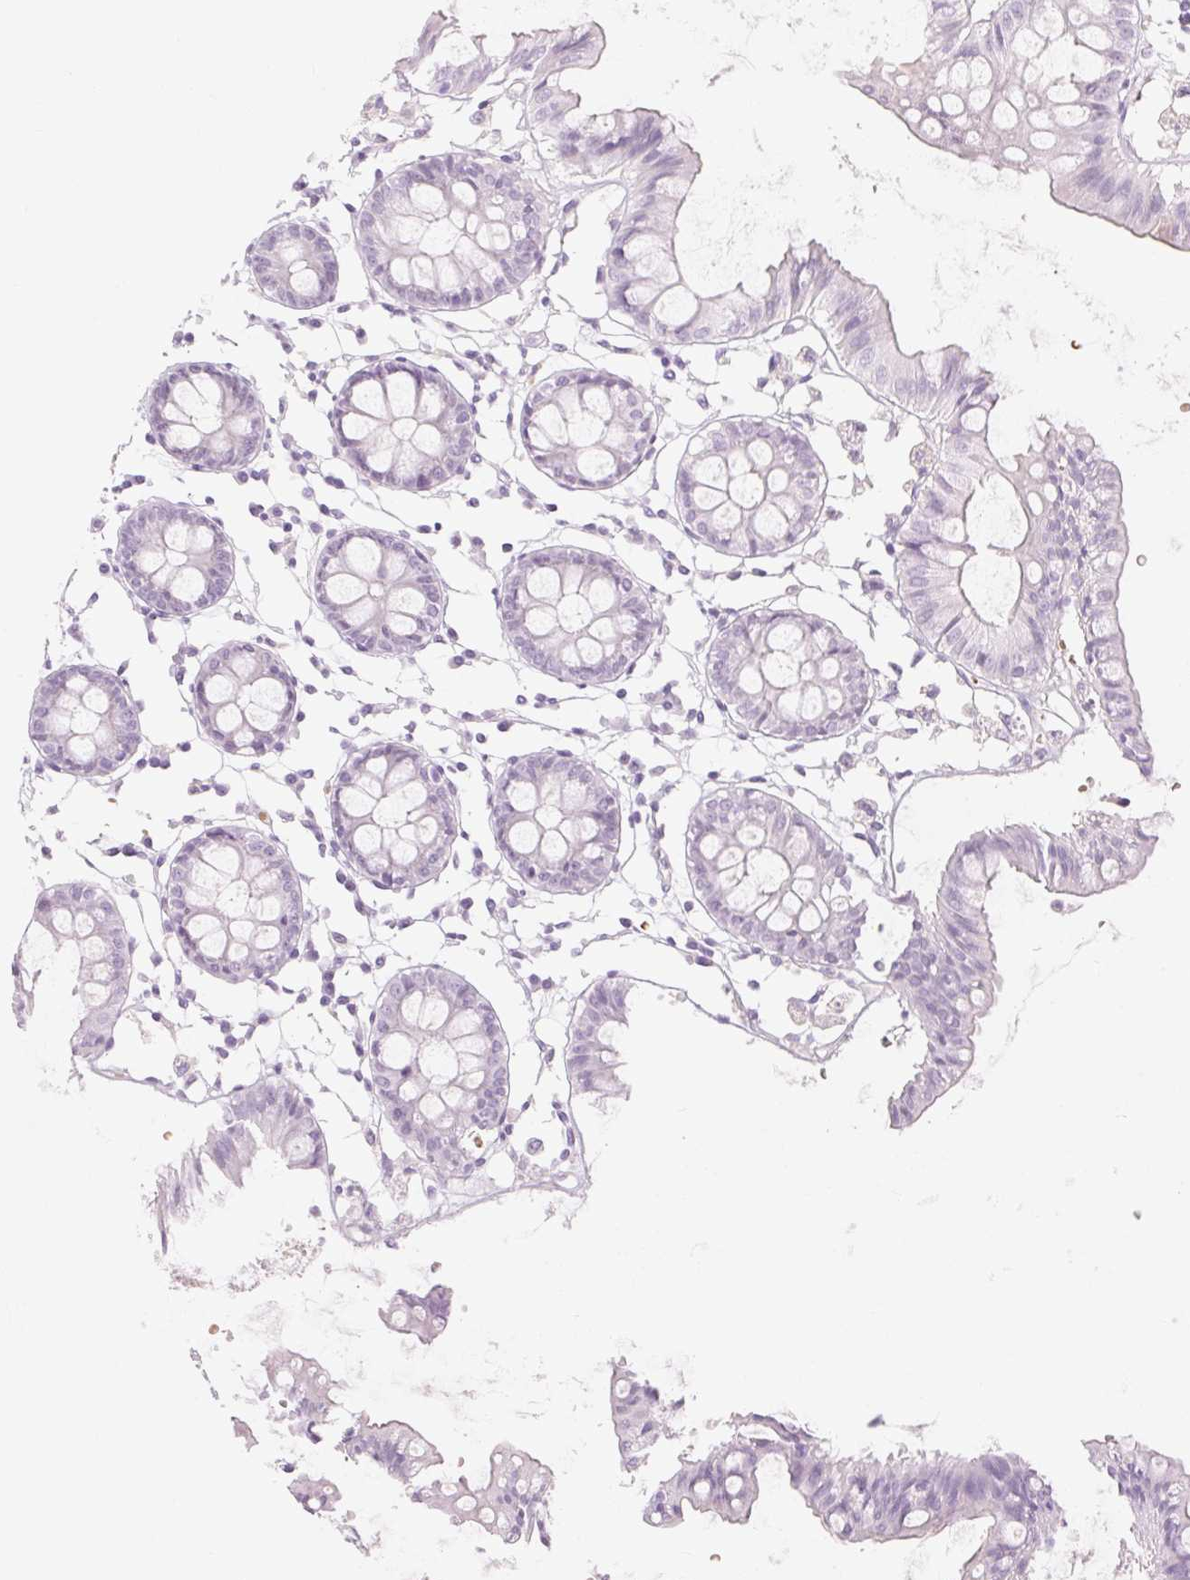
{"staining": {"intensity": "negative", "quantity": "none", "location": "none"}, "tissue": "colon", "cell_type": "Endothelial cells", "image_type": "normal", "snomed": [{"axis": "morphology", "description": "Normal tissue, NOS"}, {"axis": "topography", "description": "Colon"}], "caption": "Immunohistochemical staining of benign human colon displays no significant expression in endothelial cells. (Stains: DAB (3,3'-diaminobenzidine) IHC with hematoxylin counter stain, Microscopy: brightfield microscopy at high magnification).", "gene": "TAF1L", "patient": {"sex": "female", "age": 84}}